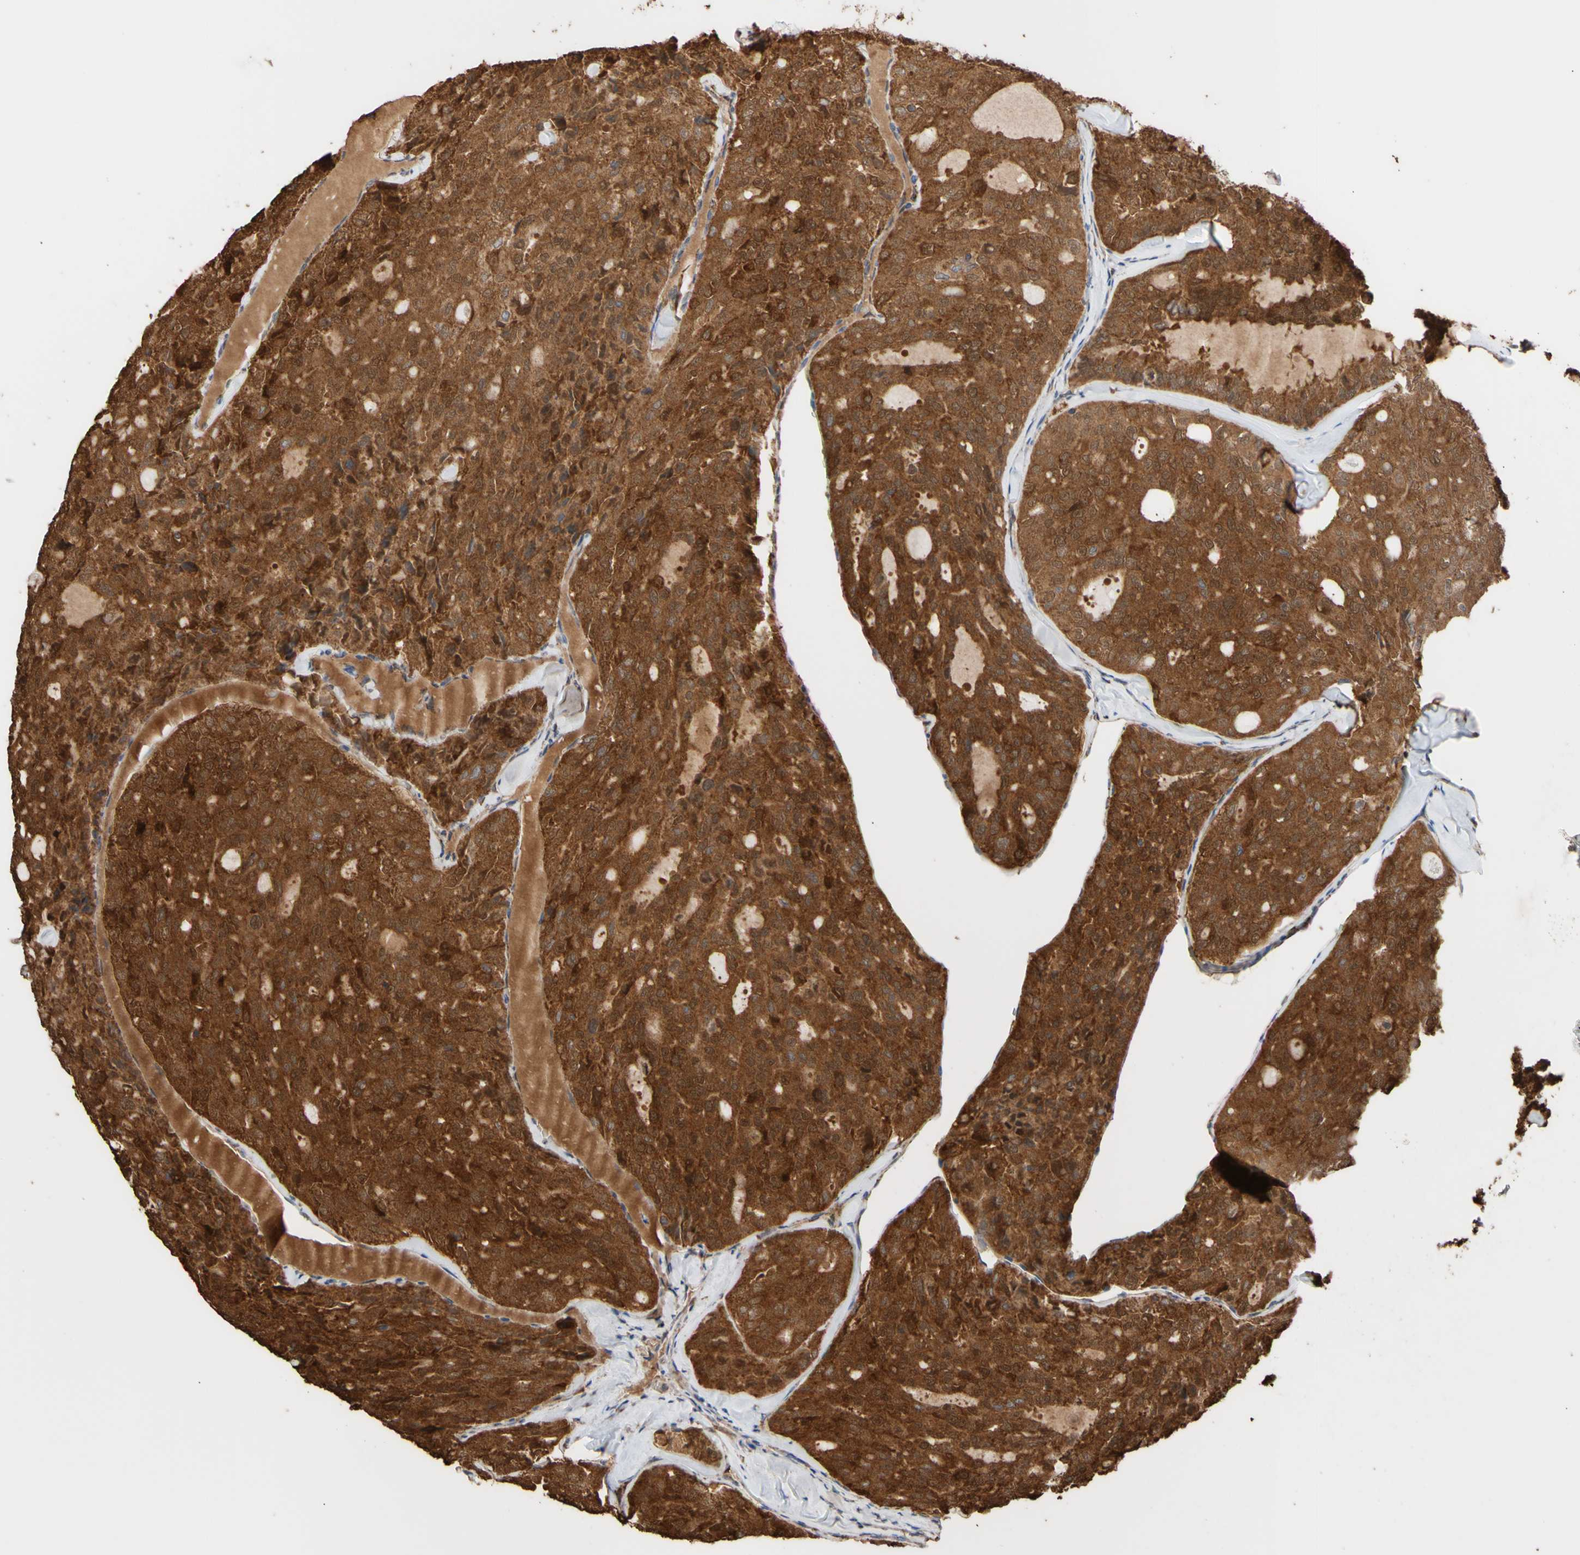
{"staining": {"intensity": "moderate", "quantity": ">75%", "location": "cytoplasmic/membranous"}, "tissue": "thyroid cancer", "cell_type": "Tumor cells", "image_type": "cancer", "snomed": [{"axis": "morphology", "description": "Follicular adenoma carcinoma, NOS"}, {"axis": "topography", "description": "Thyroid gland"}], "caption": "About >75% of tumor cells in follicular adenoma carcinoma (thyroid) demonstrate moderate cytoplasmic/membranous protein positivity as visualized by brown immunohistochemical staining.", "gene": "ALDH9A1", "patient": {"sex": "male", "age": 75}}